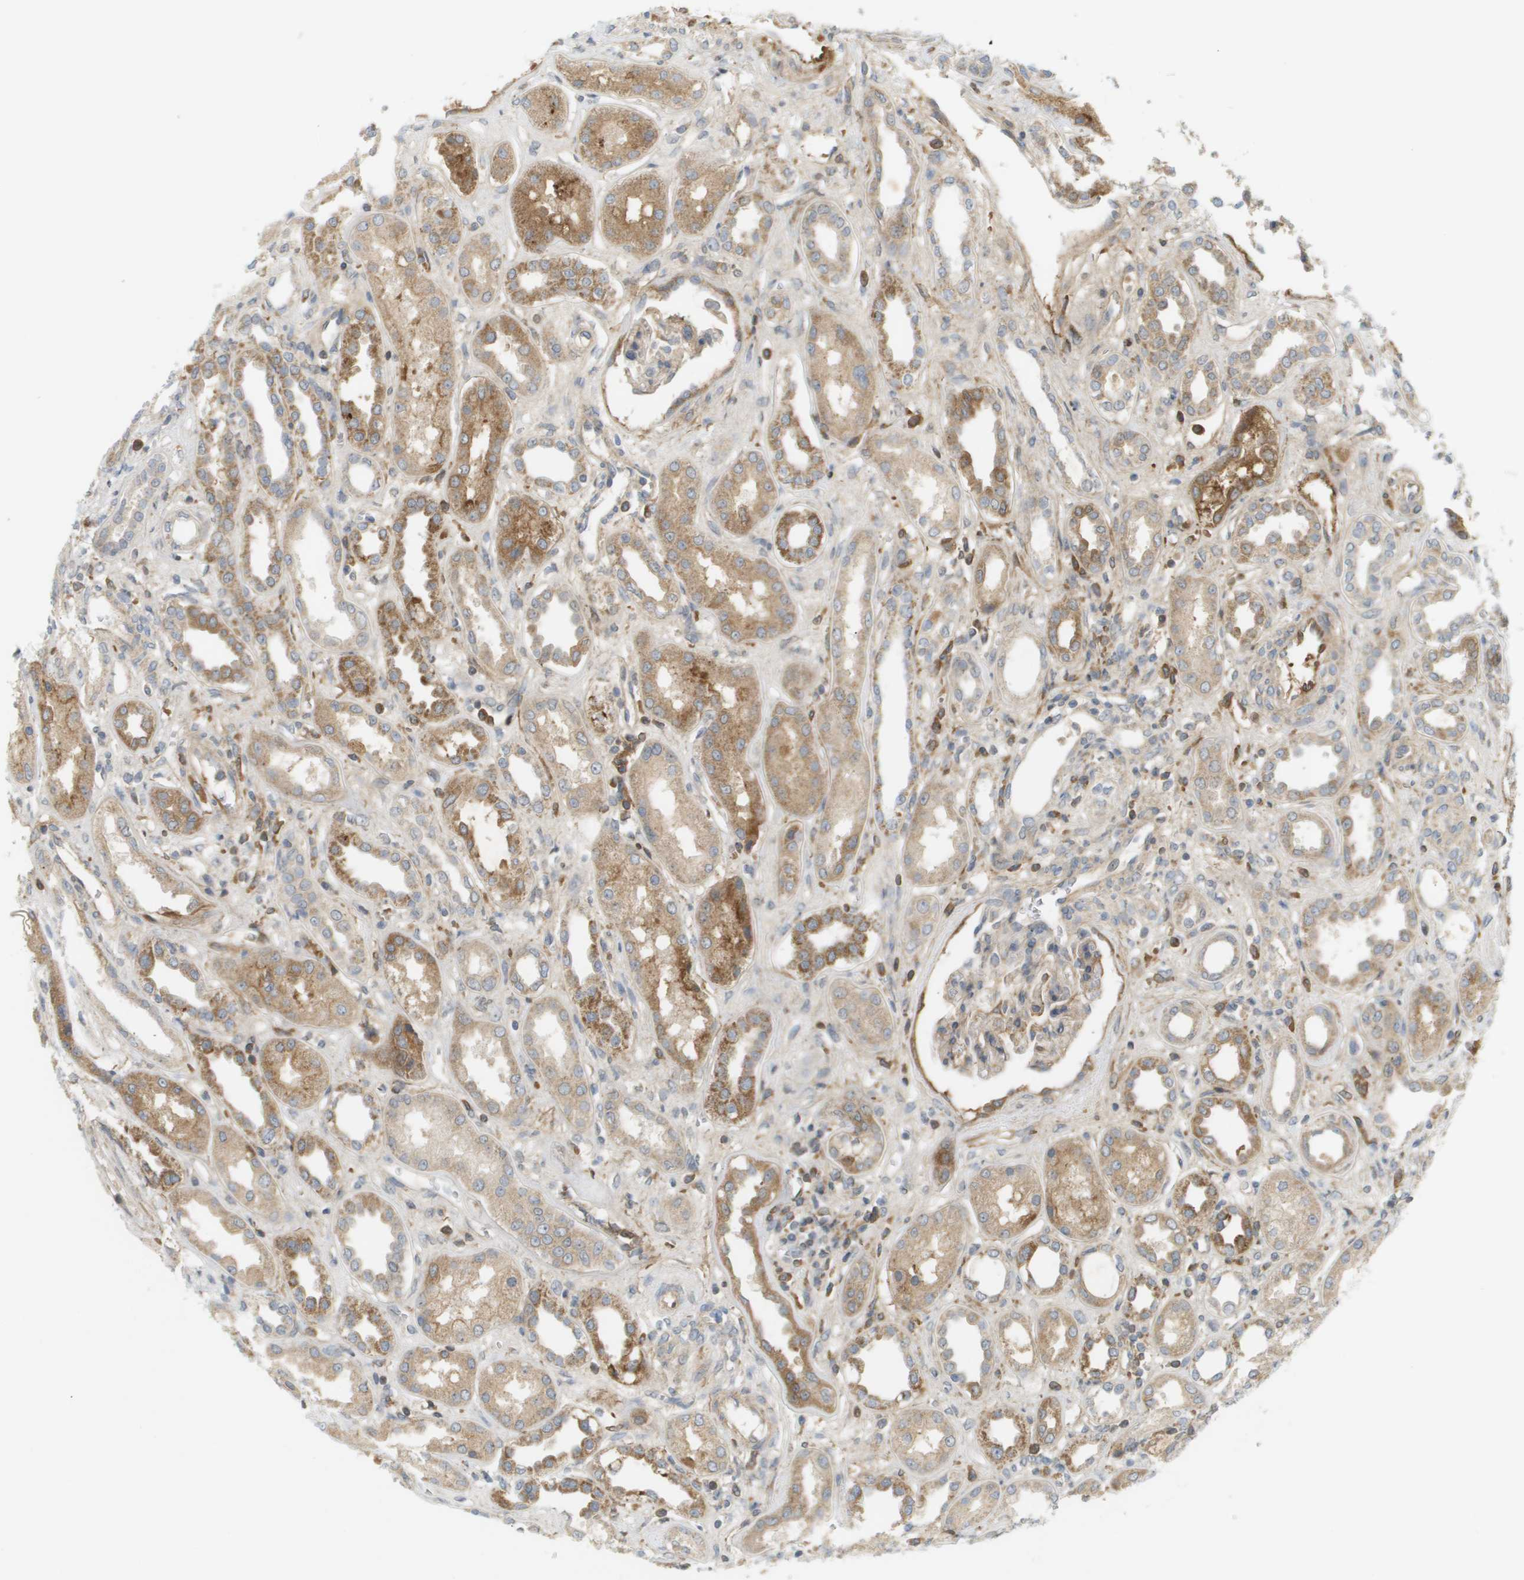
{"staining": {"intensity": "weak", "quantity": "25%-75%", "location": "cytoplasmic/membranous"}, "tissue": "kidney", "cell_type": "Cells in glomeruli", "image_type": "normal", "snomed": [{"axis": "morphology", "description": "Normal tissue, NOS"}, {"axis": "topography", "description": "Kidney"}], "caption": "Immunohistochemical staining of normal kidney shows low levels of weak cytoplasmic/membranous expression in approximately 25%-75% of cells in glomeruli.", "gene": "PROC", "patient": {"sex": "male", "age": 59}}